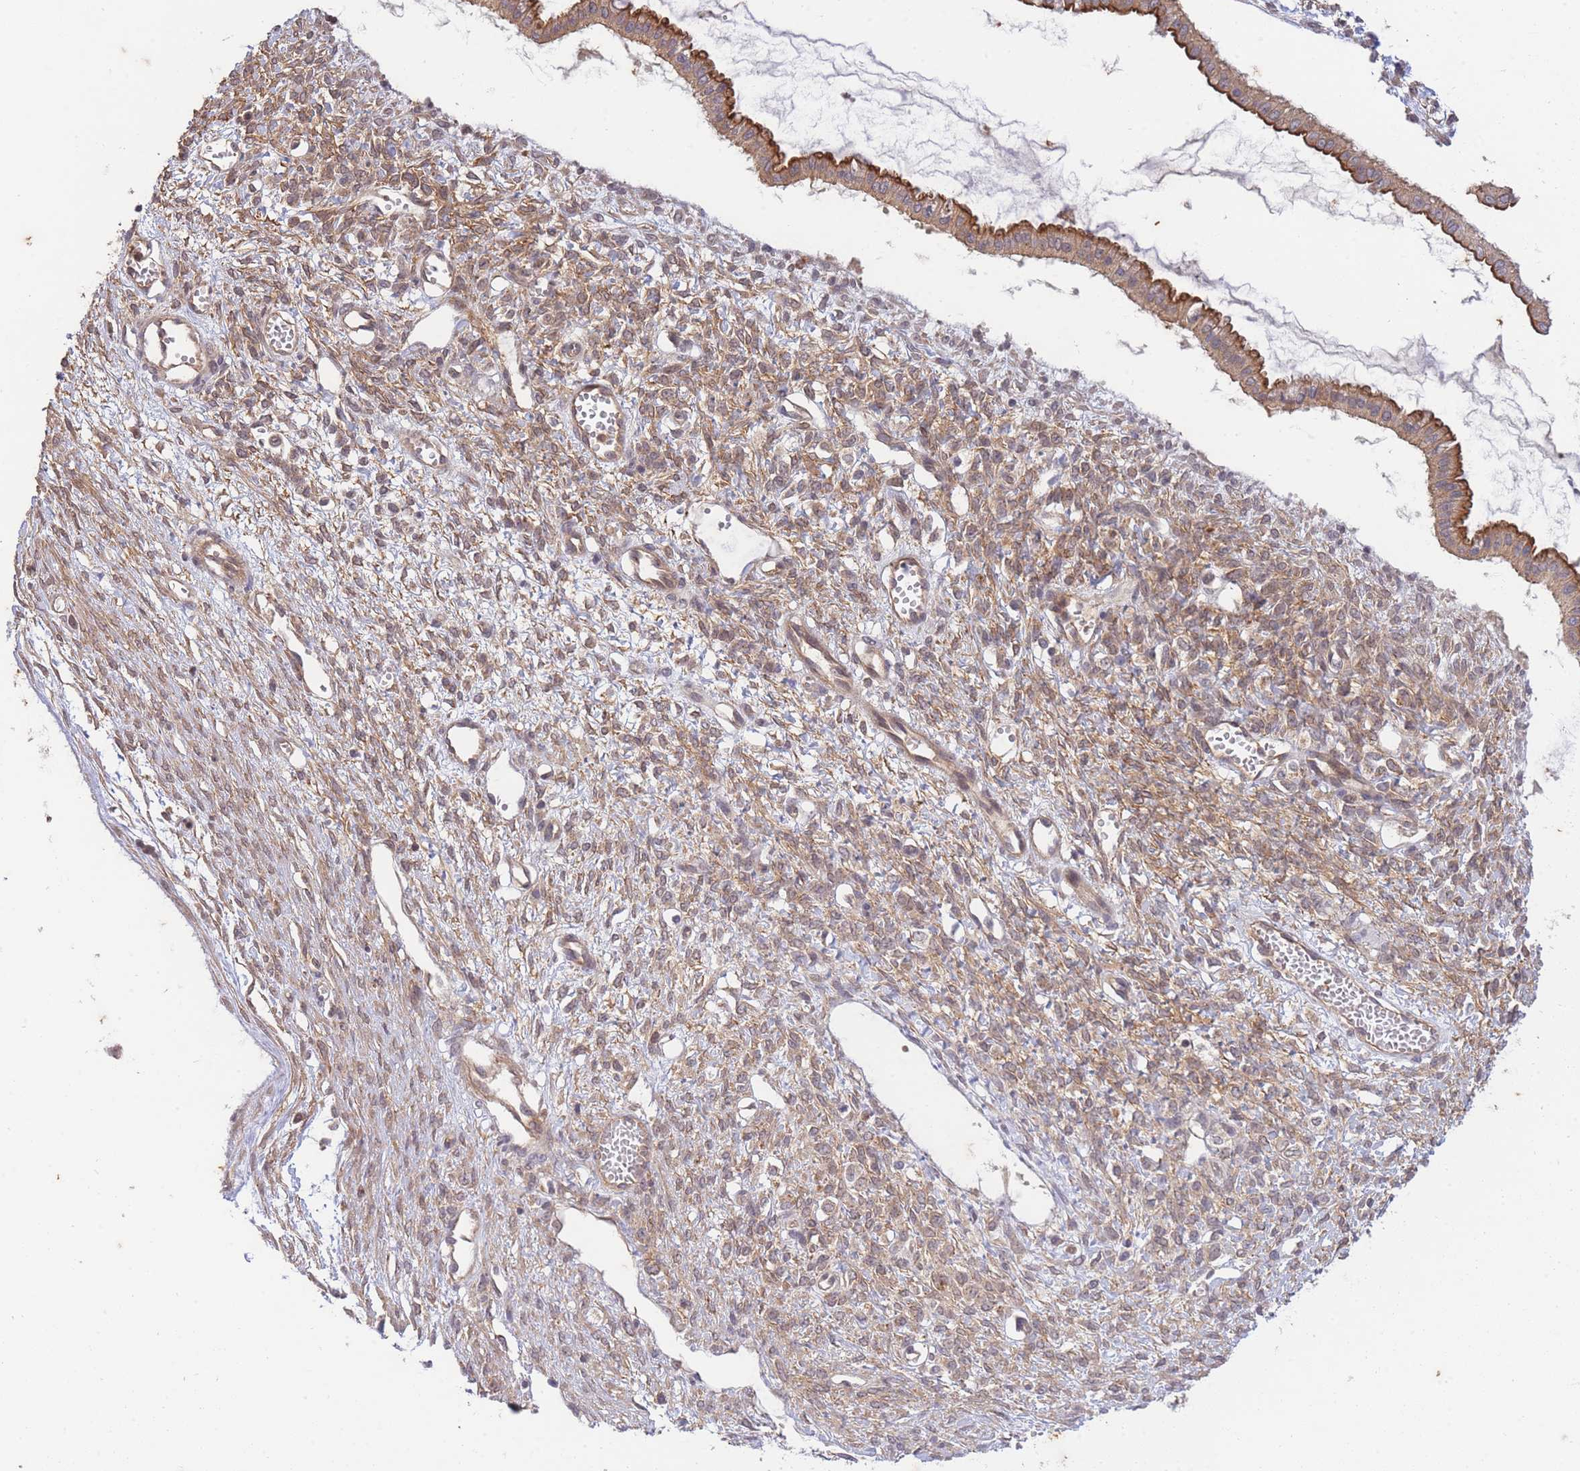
{"staining": {"intensity": "moderate", "quantity": ">75%", "location": "cytoplasmic/membranous"}, "tissue": "ovarian cancer", "cell_type": "Tumor cells", "image_type": "cancer", "snomed": [{"axis": "morphology", "description": "Cystadenocarcinoma, mucinous, NOS"}, {"axis": "topography", "description": "Ovary"}], "caption": "Human ovarian cancer (mucinous cystadenocarcinoma) stained for a protein (brown) displays moderate cytoplasmic/membranous positive staining in approximately >75% of tumor cells.", "gene": "ST8SIA4", "patient": {"sex": "female", "age": 73}}